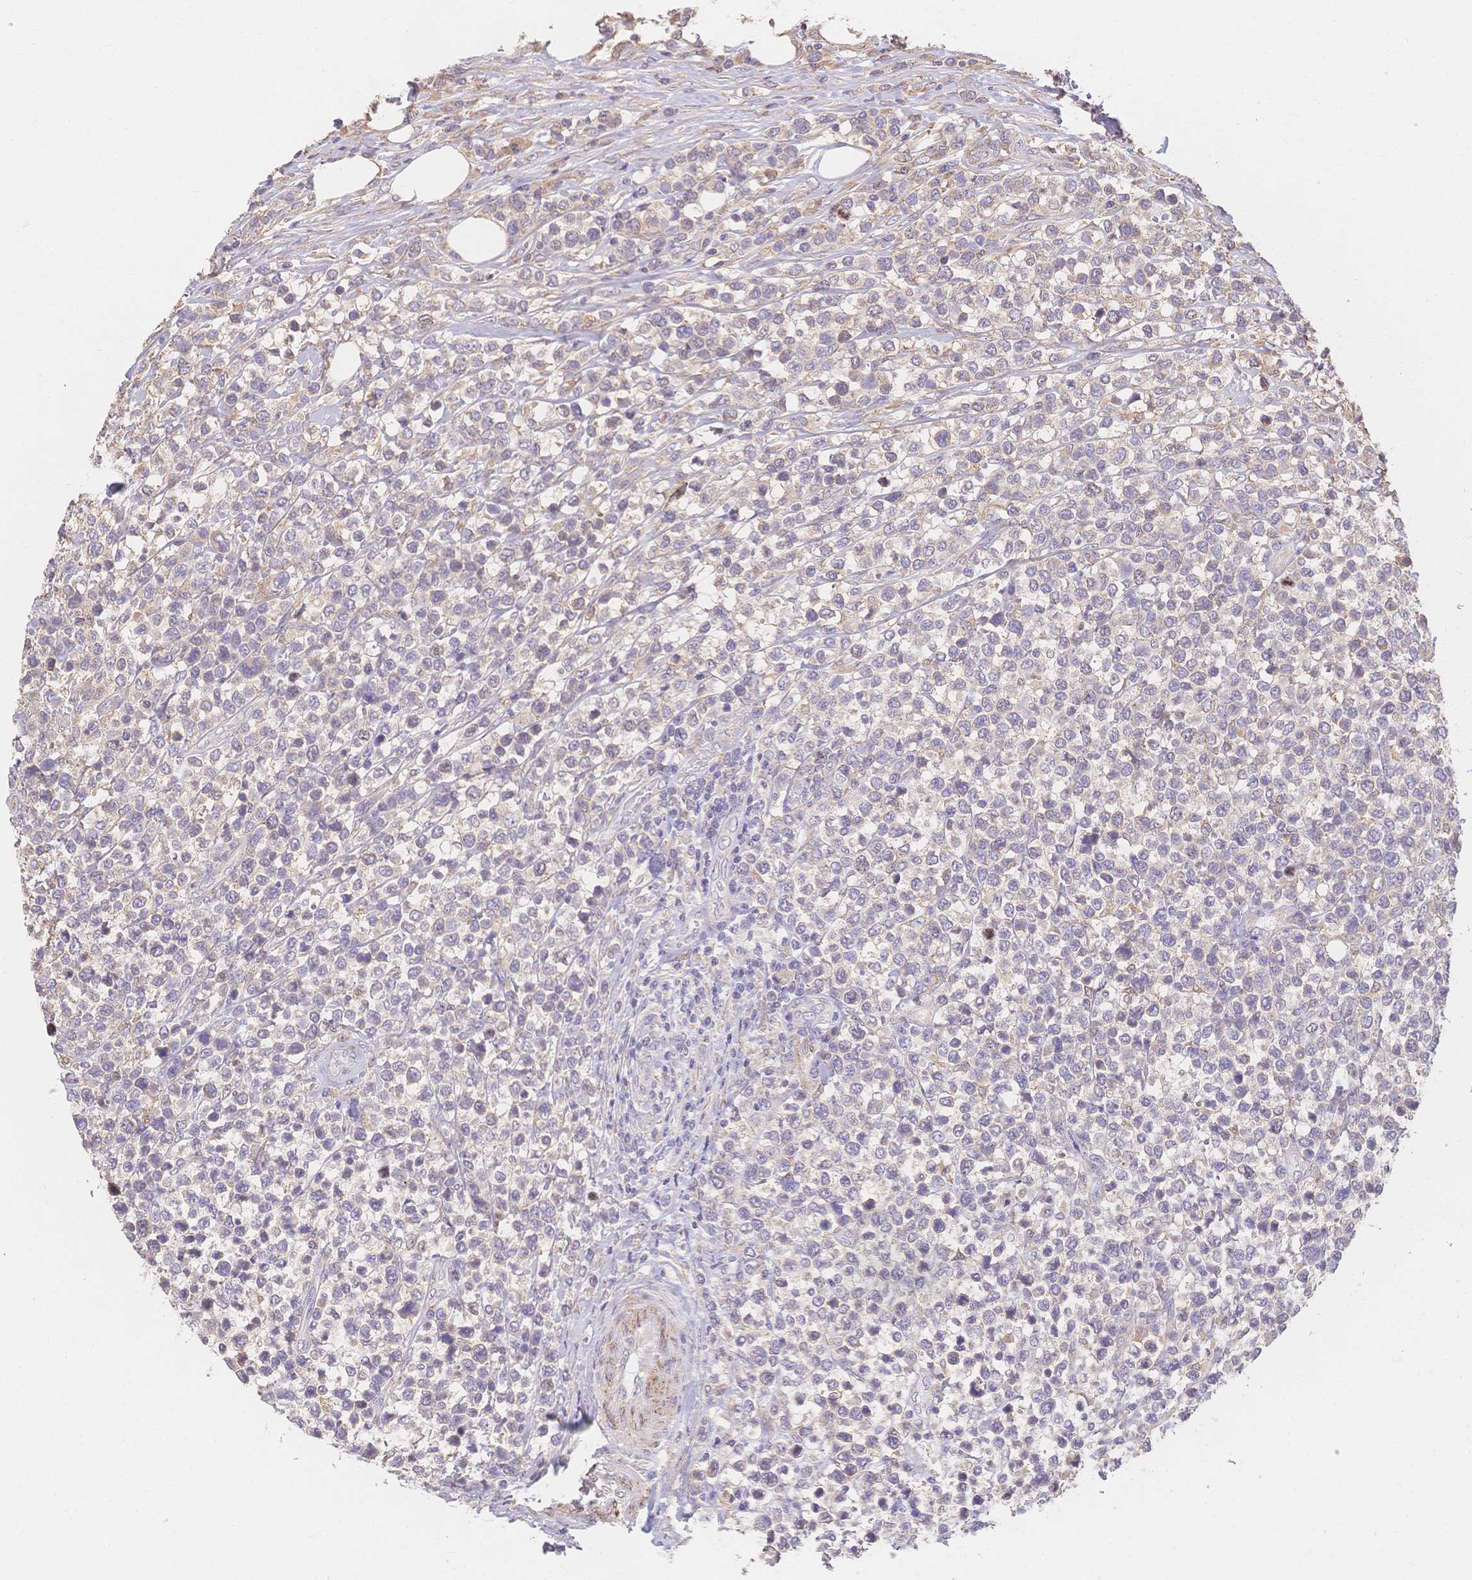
{"staining": {"intensity": "negative", "quantity": "none", "location": "none"}, "tissue": "lymphoma", "cell_type": "Tumor cells", "image_type": "cancer", "snomed": [{"axis": "morphology", "description": "Malignant lymphoma, non-Hodgkin's type, High grade"}, {"axis": "topography", "description": "Soft tissue"}], "caption": "Immunohistochemical staining of human malignant lymphoma, non-Hodgkin's type (high-grade) demonstrates no significant staining in tumor cells.", "gene": "HS3ST5", "patient": {"sex": "female", "age": 56}}